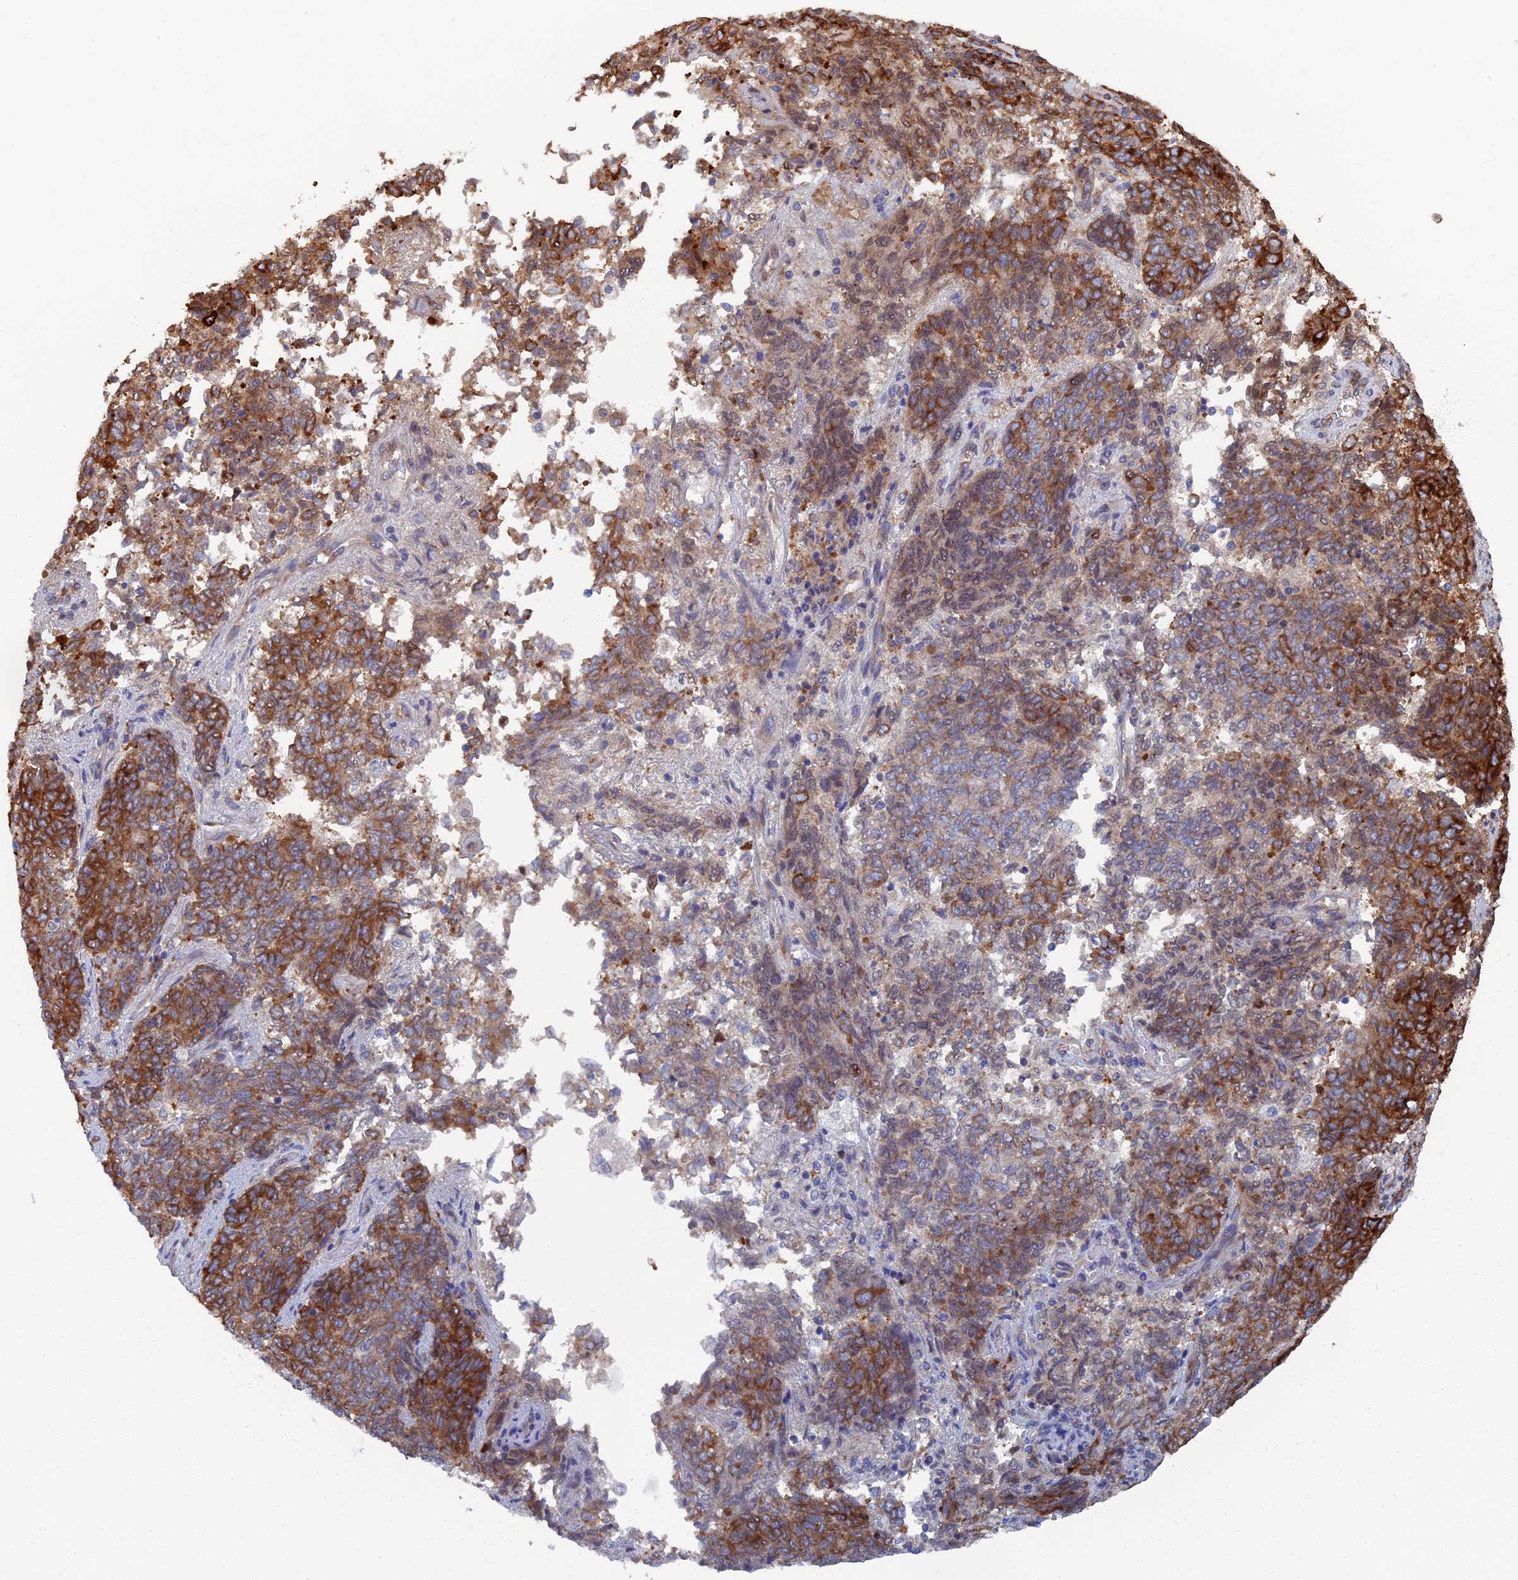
{"staining": {"intensity": "strong", "quantity": "25%-75%", "location": "cytoplasmic/membranous"}, "tissue": "endometrial cancer", "cell_type": "Tumor cells", "image_type": "cancer", "snomed": [{"axis": "morphology", "description": "Adenocarcinoma, NOS"}, {"axis": "topography", "description": "Endometrium"}], "caption": "Brown immunohistochemical staining in human endometrial cancer (adenocarcinoma) shows strong cytoplasmic/membranous staining in approximately 25%-75% of tumor cells.", "gene": "YBX1", "patient": {"sex": "female", "age": 80}}